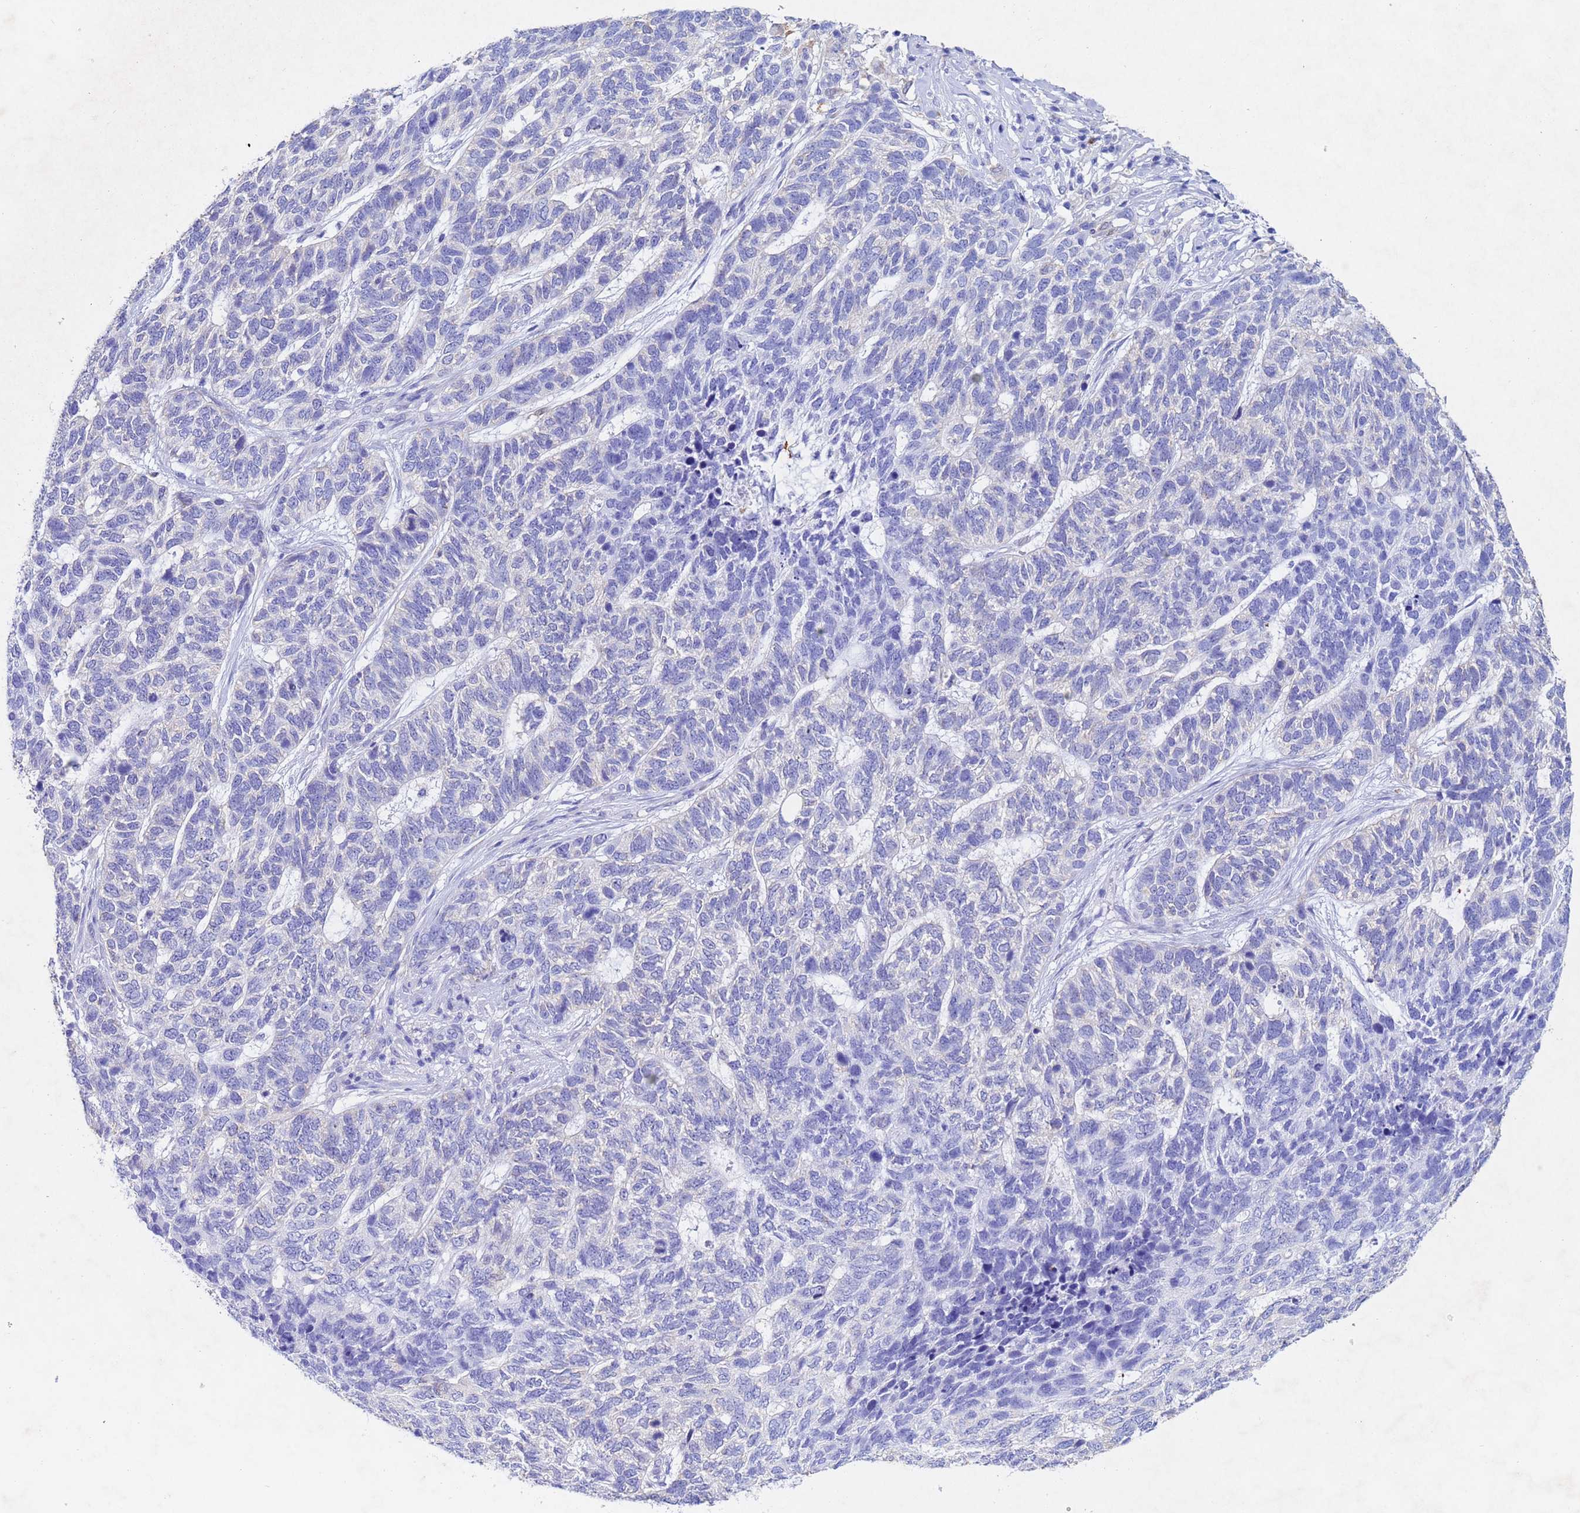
{"staining": {"intensity": "negative", "quantity": "none", "location": "none"}, "tissue": "skin cancer", "cell_type": "Tumor cells", "image_type": "cancer", "snomed": [{"axis": "morphology", "description": "Basal cell carcinoma"}, {"axis": "topography", "description": "Skin"}], "caption": "Tumor cells show no significant protein staining in skin cancer. (Brightfield microscopy of DAB immunohistochemistry at high magnification).", "gene": "CSTB", "patient": {"sex": "female", "age": 65}}